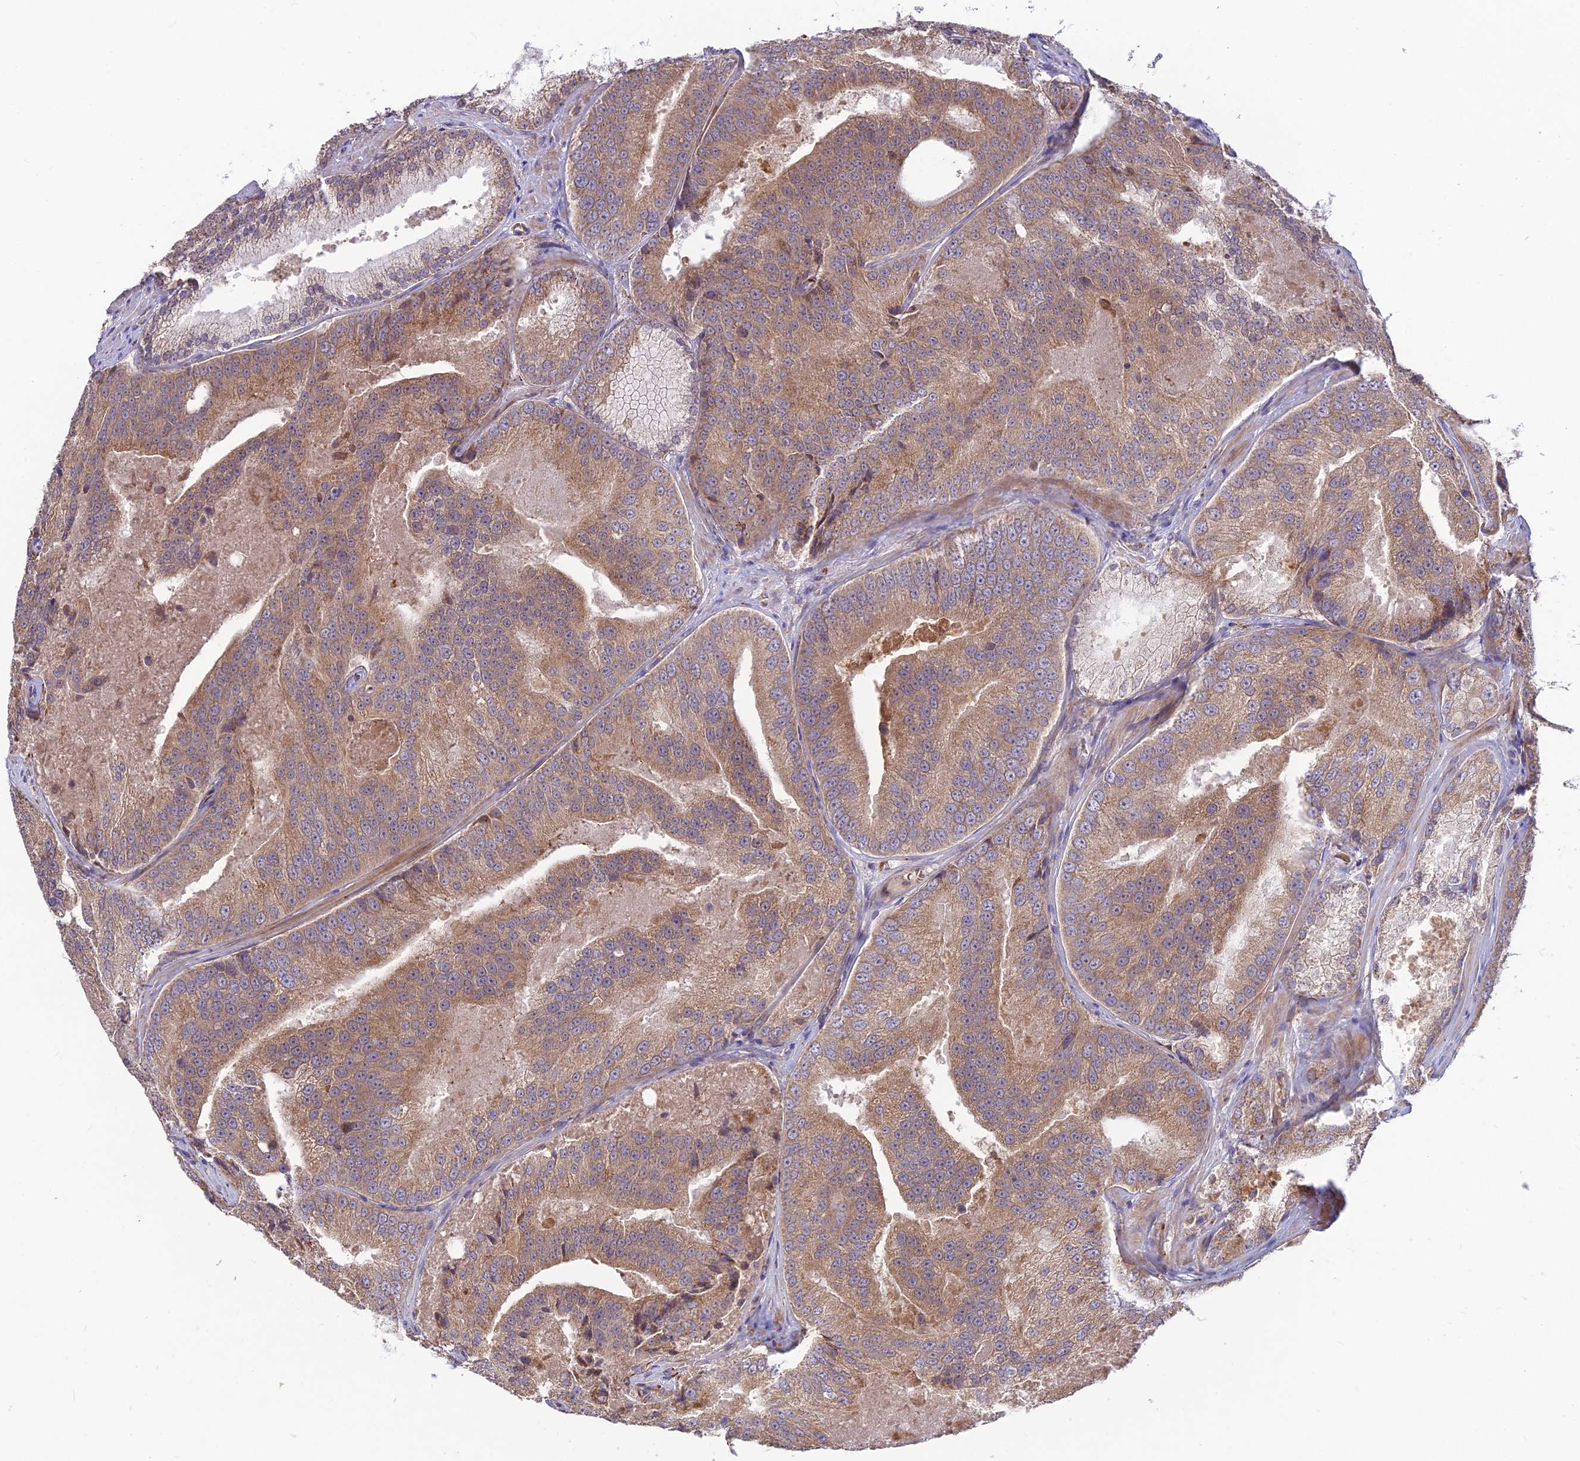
{"staining": {"intensity": "moderate", "quantity": ">75%", "location": "cytoplasmic/membranous"}, "tissue": "prostate cancer", "cell_type": "Tumor cells", "image_type": "cancer", "snomed": [{"axis": "morphology", "description": "Adenocarcinoma, High grade"}, {"axis": "topography", "description": "Prostate"}], "caption": "A brown stain shows moderate cytoplasmic/membranous expression of a protein in human prostate cancer tumor cells. Nuclei are stained in blue.", "gene": "UFSP2", "patient": {"sex": "male", "age": 61}}